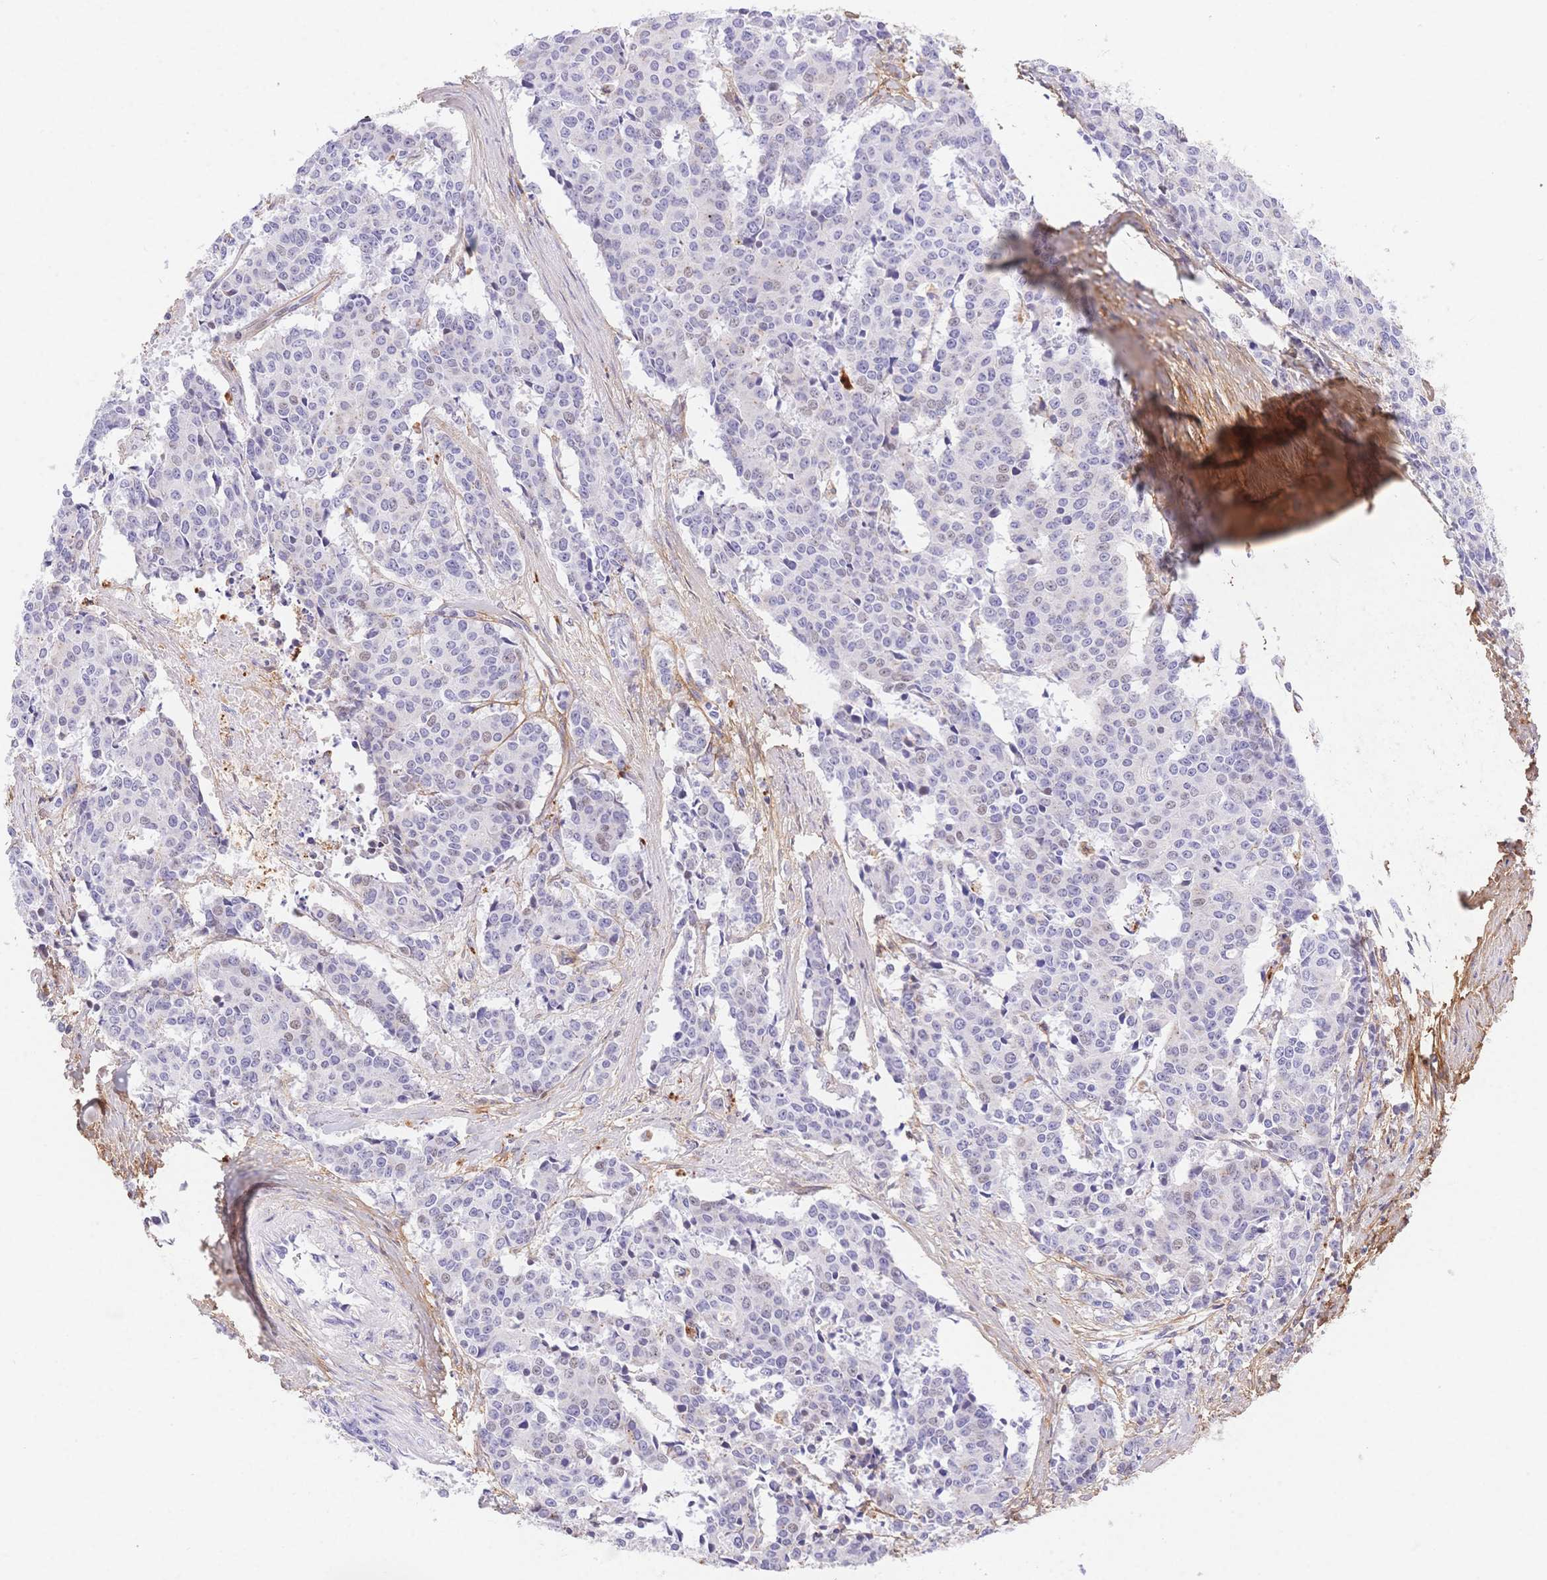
{"staining": {"intensity": "weak", "quantity": "<25%", "location": "nuclear"}, "tissue": "cervical cancer", "cell_type": "Tumor cells", "image_type": "cancer", "snomed": [{"axis": "morphology", "description": "Squamous cell carcinoma, NOS"}, {"axis": "topography", "description": "Cervix"}], "caption": "Immunohistochemistry histopathology image of neoplastic tissue: cervical cancer stained with DAB demonstrates no significant protein staining in tumor cells.", "gene": "PDZD2", "patient": {"sex": "female", "age": 28}}